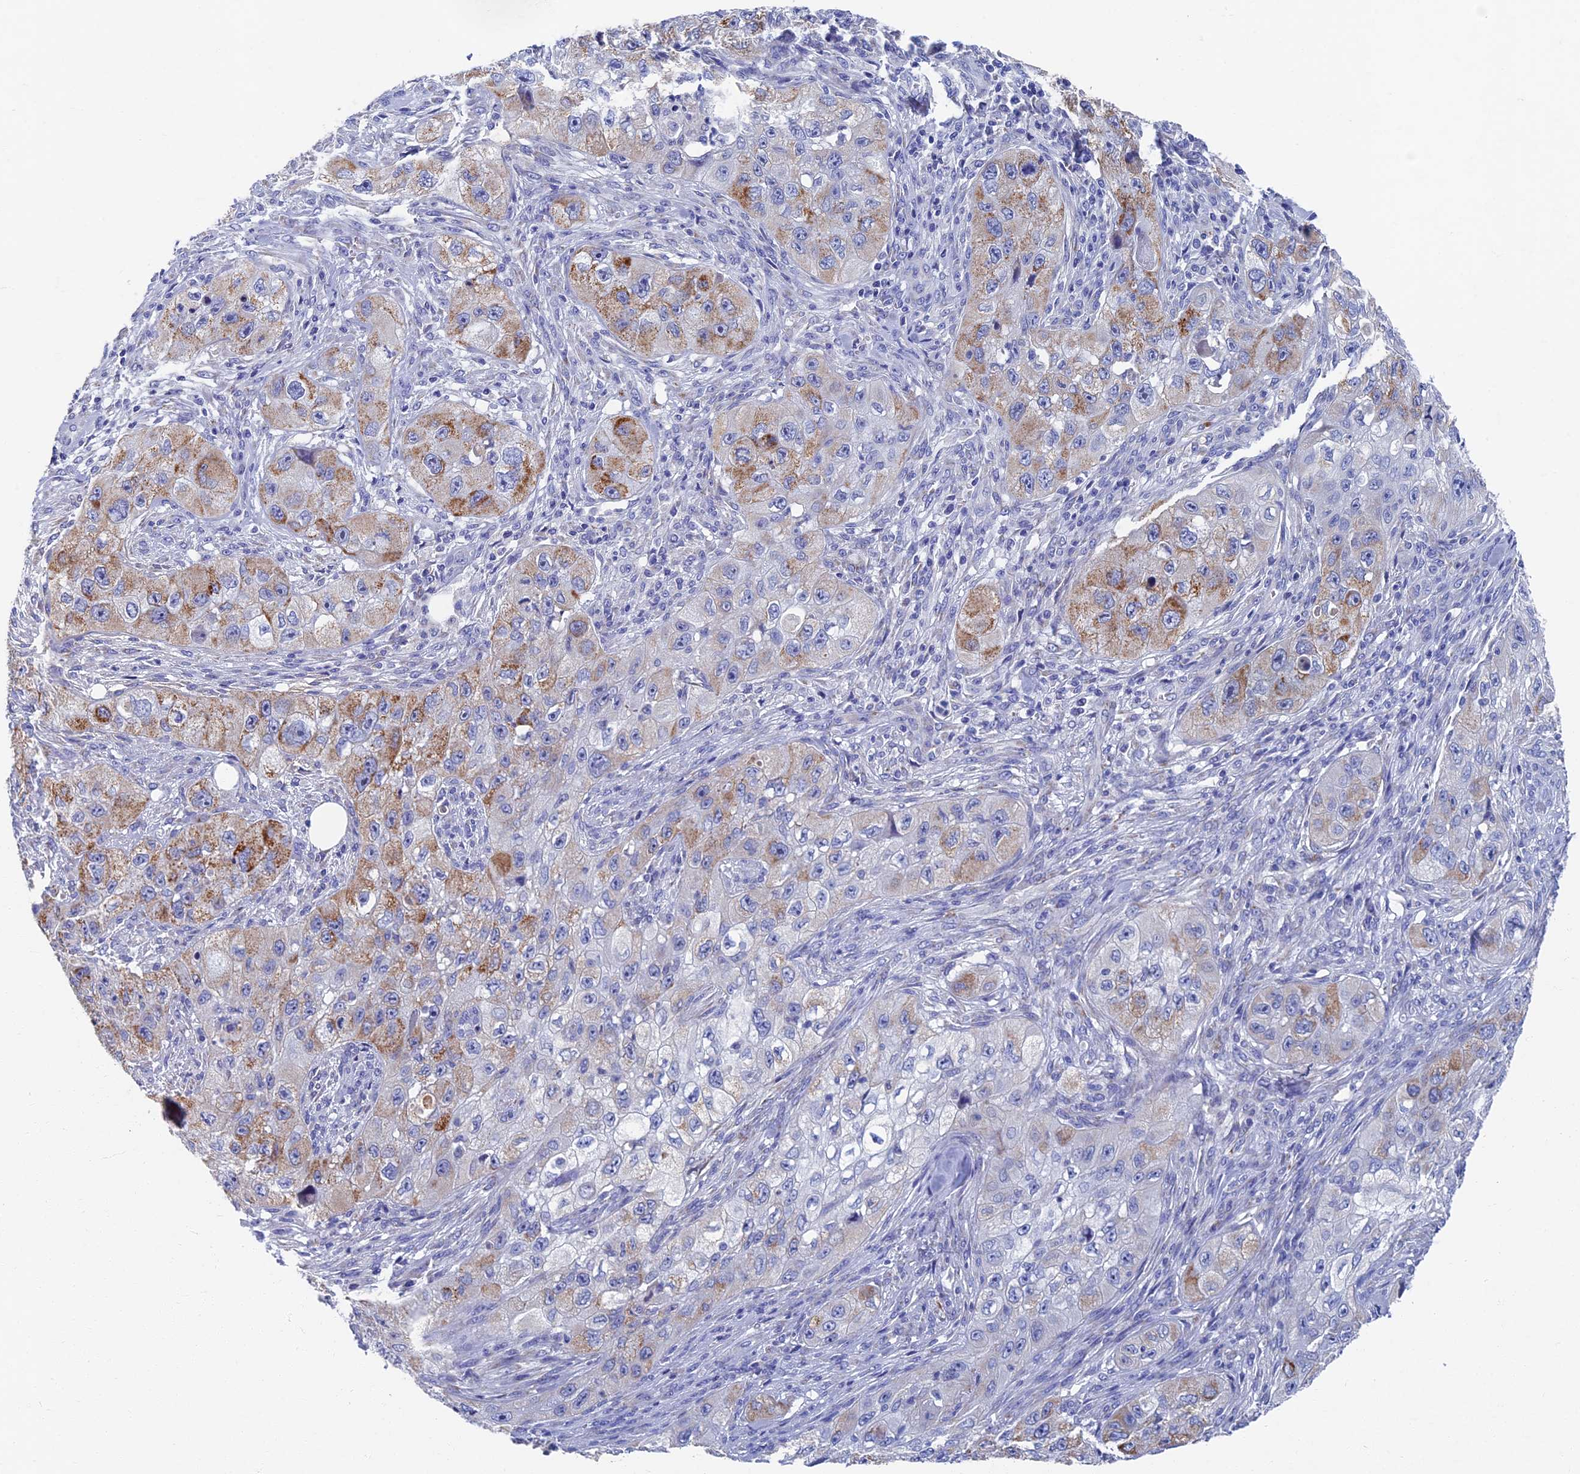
{"staining": {"intensity": "moderate", "quantity": "<25%", "location": "cytoplasmic/membranous"}, "tissue": "skin cancer", "cell_type": "Tumor cells", "image_type": "cancer", "snomed": [{"axis": "morphology", "description": "Squamous cell carcinoma, NOS"}, {"axis": "topography", "description": "Skin"}, {"axis": "topography", "description": "Subcutis"}], "caption": "A brown stain shows moderate cytoplasmic/membranous positivity of a protein in human skin cancer (squamous cell carcinoma) tumor cells.", "gene": "OAT", "patient": {"sex": "male", "age": 73}}